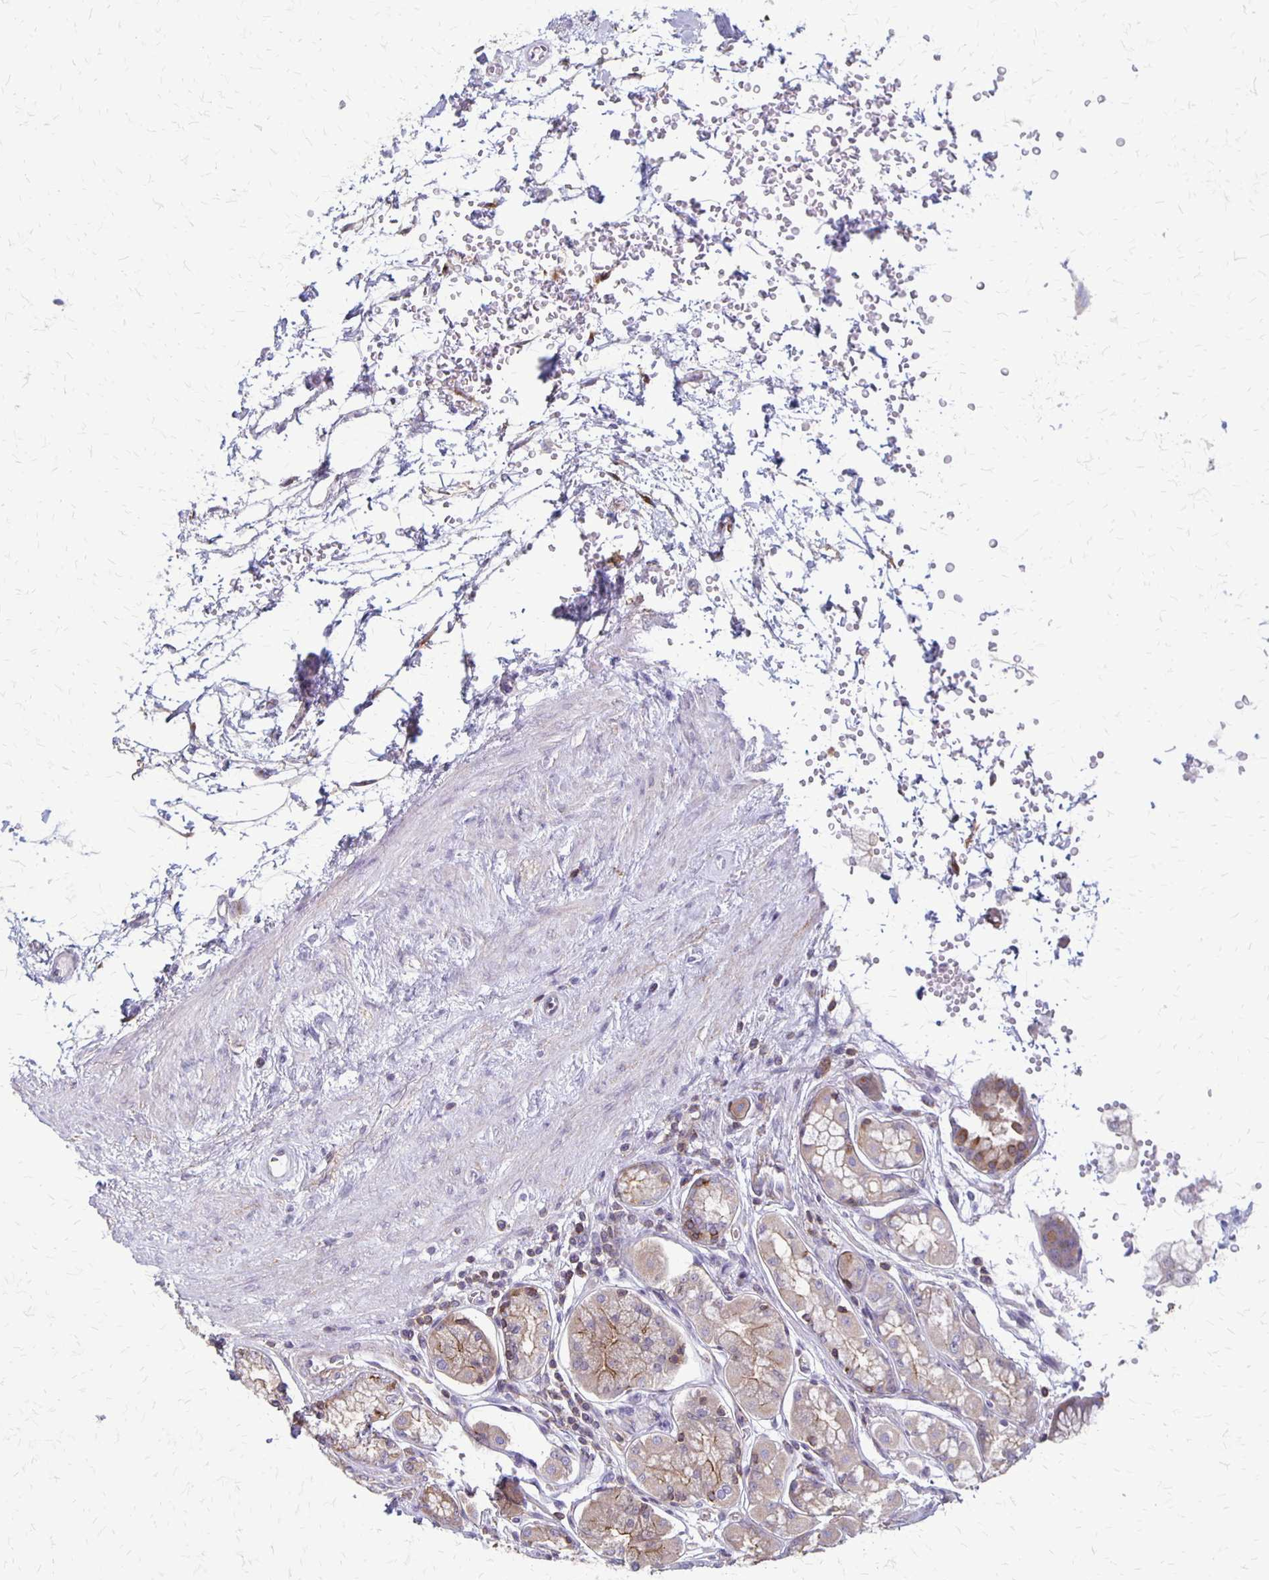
{"staining": {"intensity": "moderate", "quantity": "<25%", "location": "cytoplasmic/membranous"}, "tissue": "stomach", "cell_type": "Glandular cells", "image_type": "normal", "snomed": [{"axis": "morphology", "description": "Normal tissue, NOS"}, {"axis": "topography", "description": "Stomach"}, {"axis": "topography", "description": "Stomach, lower"}], "caption": "Glandular cells exhibit low levels of moderate cytoplasmic/membranous expression in approximately <25% of cells in unremarkable stomach. (DAB IHC, brown staining for protein, blue staining for nuclei).", "gene": "SEPTIN5", "patient": {"sex": "male", "age": 76}}